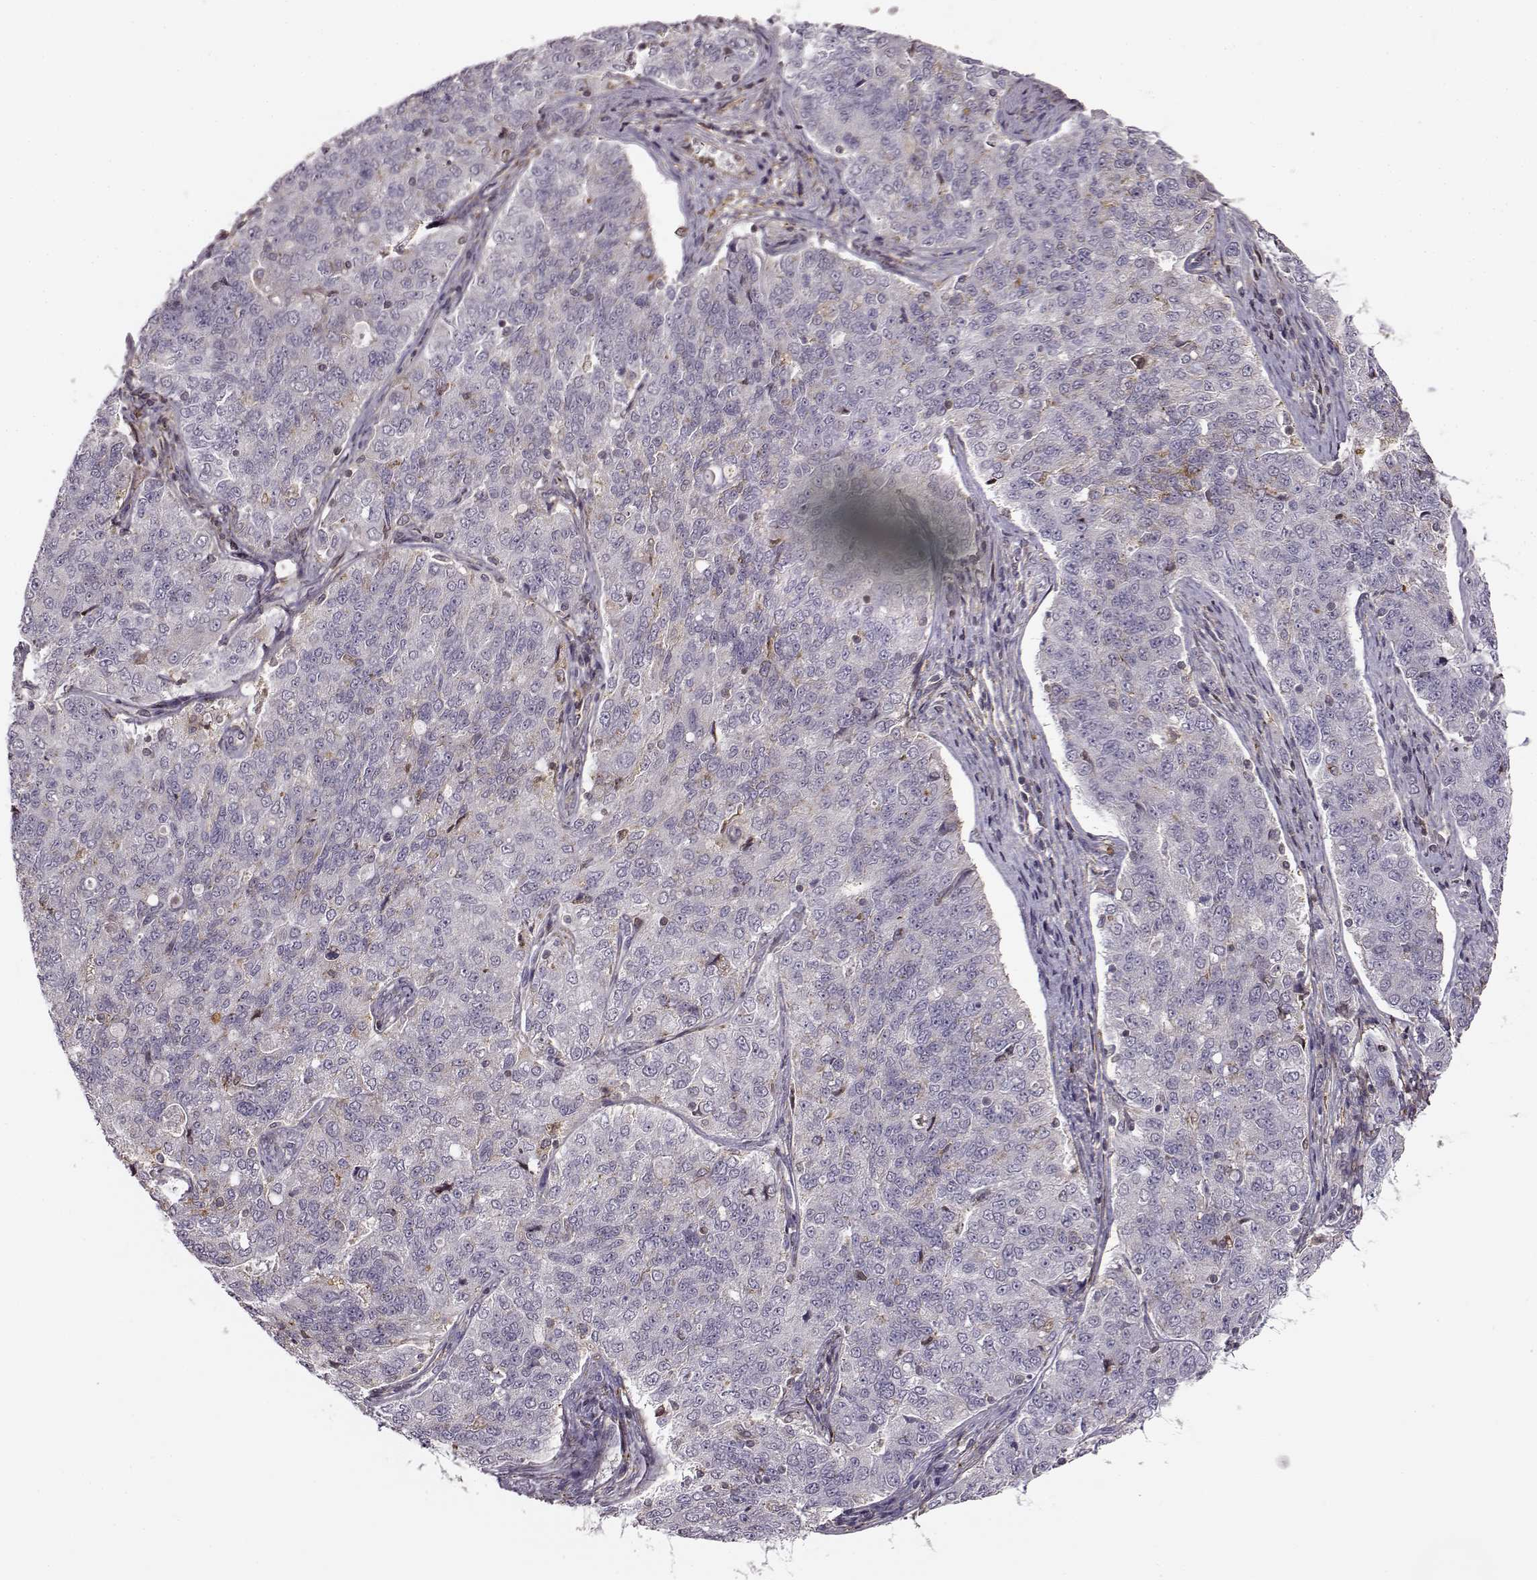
{"staining": {"intensity": "negative", "quantity": "none", "location": "none"}, "tissue": "endometrial cancer", "cell_type": "Tumor cells", "image_type": "cancer", "snomed": [{"axis": "morphology", "description": "Adenocarcinoma, NOS"}, {"axis": "topography", "description": "Endometrium"}], "caption": "Image shows no significant protein expression in tumor cells of endometrial cancer.", "gene": "MFSD1", "patient": {"sex": "female", "age": 43}}